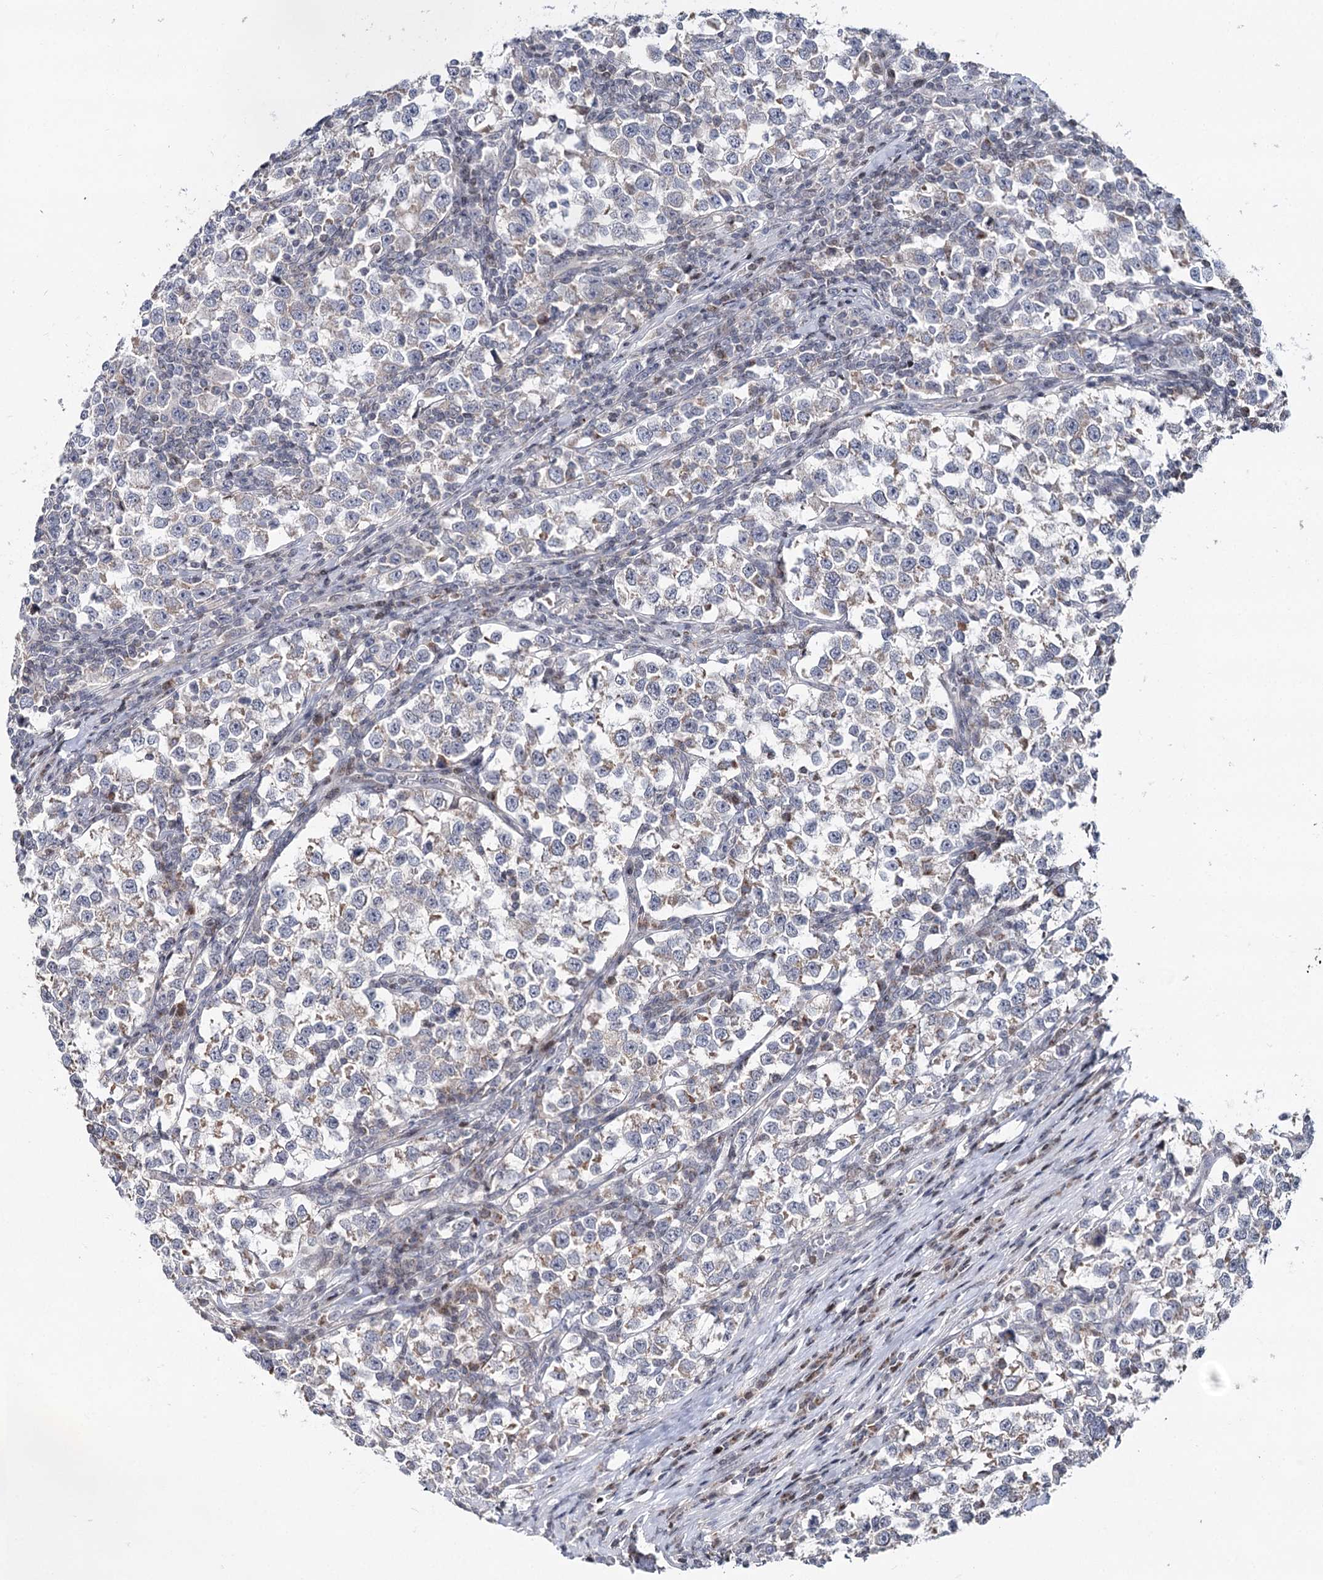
{"staining": {"intensity": "weak", "quantity": "<25%", "location": "cytoplasmic/membranous"}, "tissue": "testis cancer", "cell_type": "Tumor cells", "image_type": "cancer", "snomed": [{"axis": "morphology", "description": "Normal tissue, NOS"}, {"axis": "morphology", "description": "Seminoma, NOS"}, {"axis": "topography", "description": "Testis"}], "caption": "Tumor cells show no significant protein staining in seminoma (testis).", "gene": "PTGR1", "patient": {"sex": "male", "age": 43}}